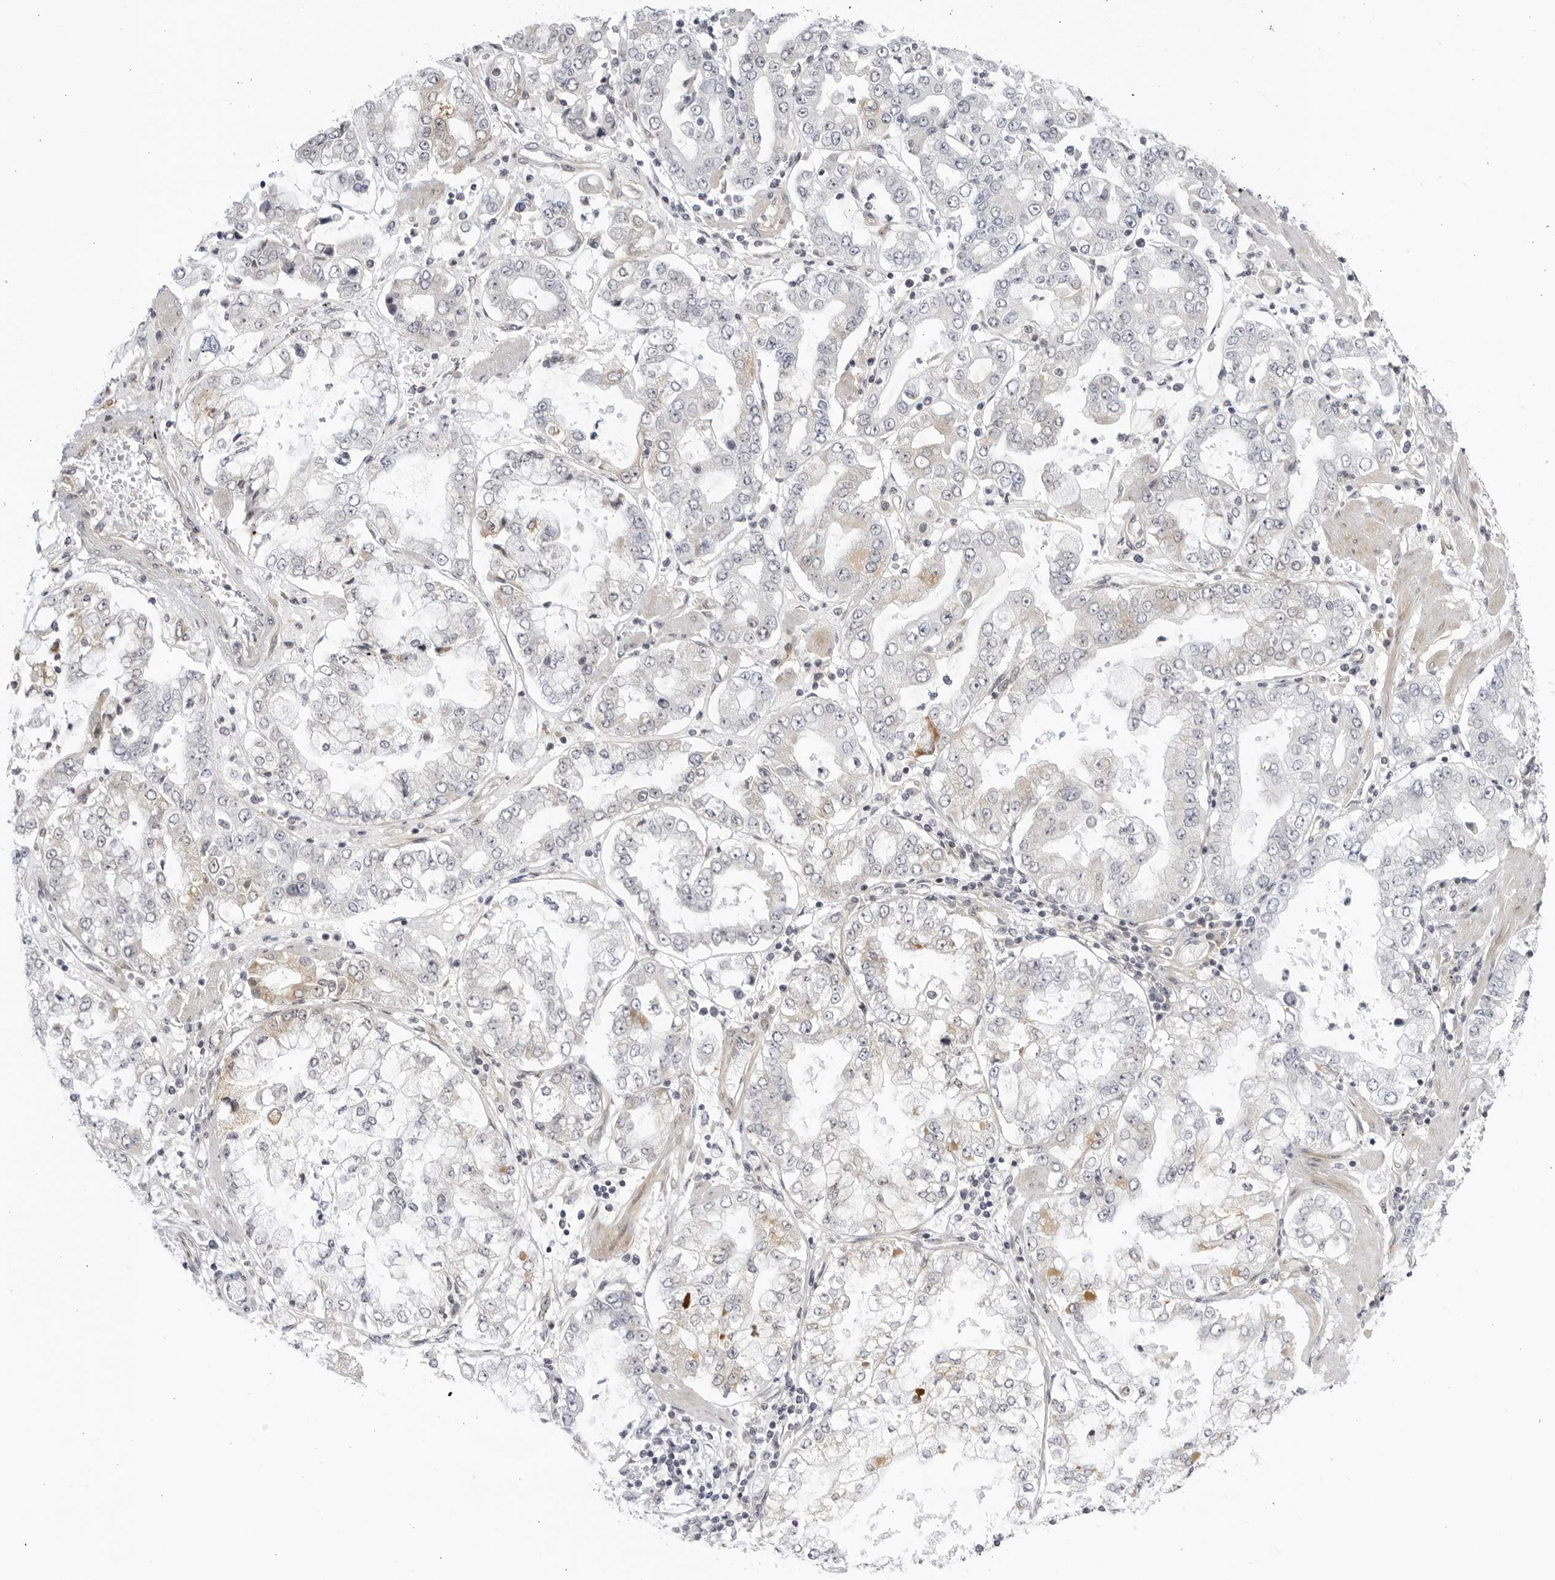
{"staining": {"intensity": "weak", "quantity": "<25%", "location": "cytoplasmic/membranous"}, "tissue": "stomach cancer", "cell_type": "Tumor cells", "image_type": "cancer", "snomed": [{"axis": "morphology", "description": "Adenocarcinoma, NOS"}, {"axis": "topography", "description": "Stomach"}], "caption": "This is an immunohistochemistry (IHC) histopathology image of human stomach cancer. There is no positivity in tumor cells.", "gene": "CNBD1", "patient": {"sex": "male", "age": 76}}